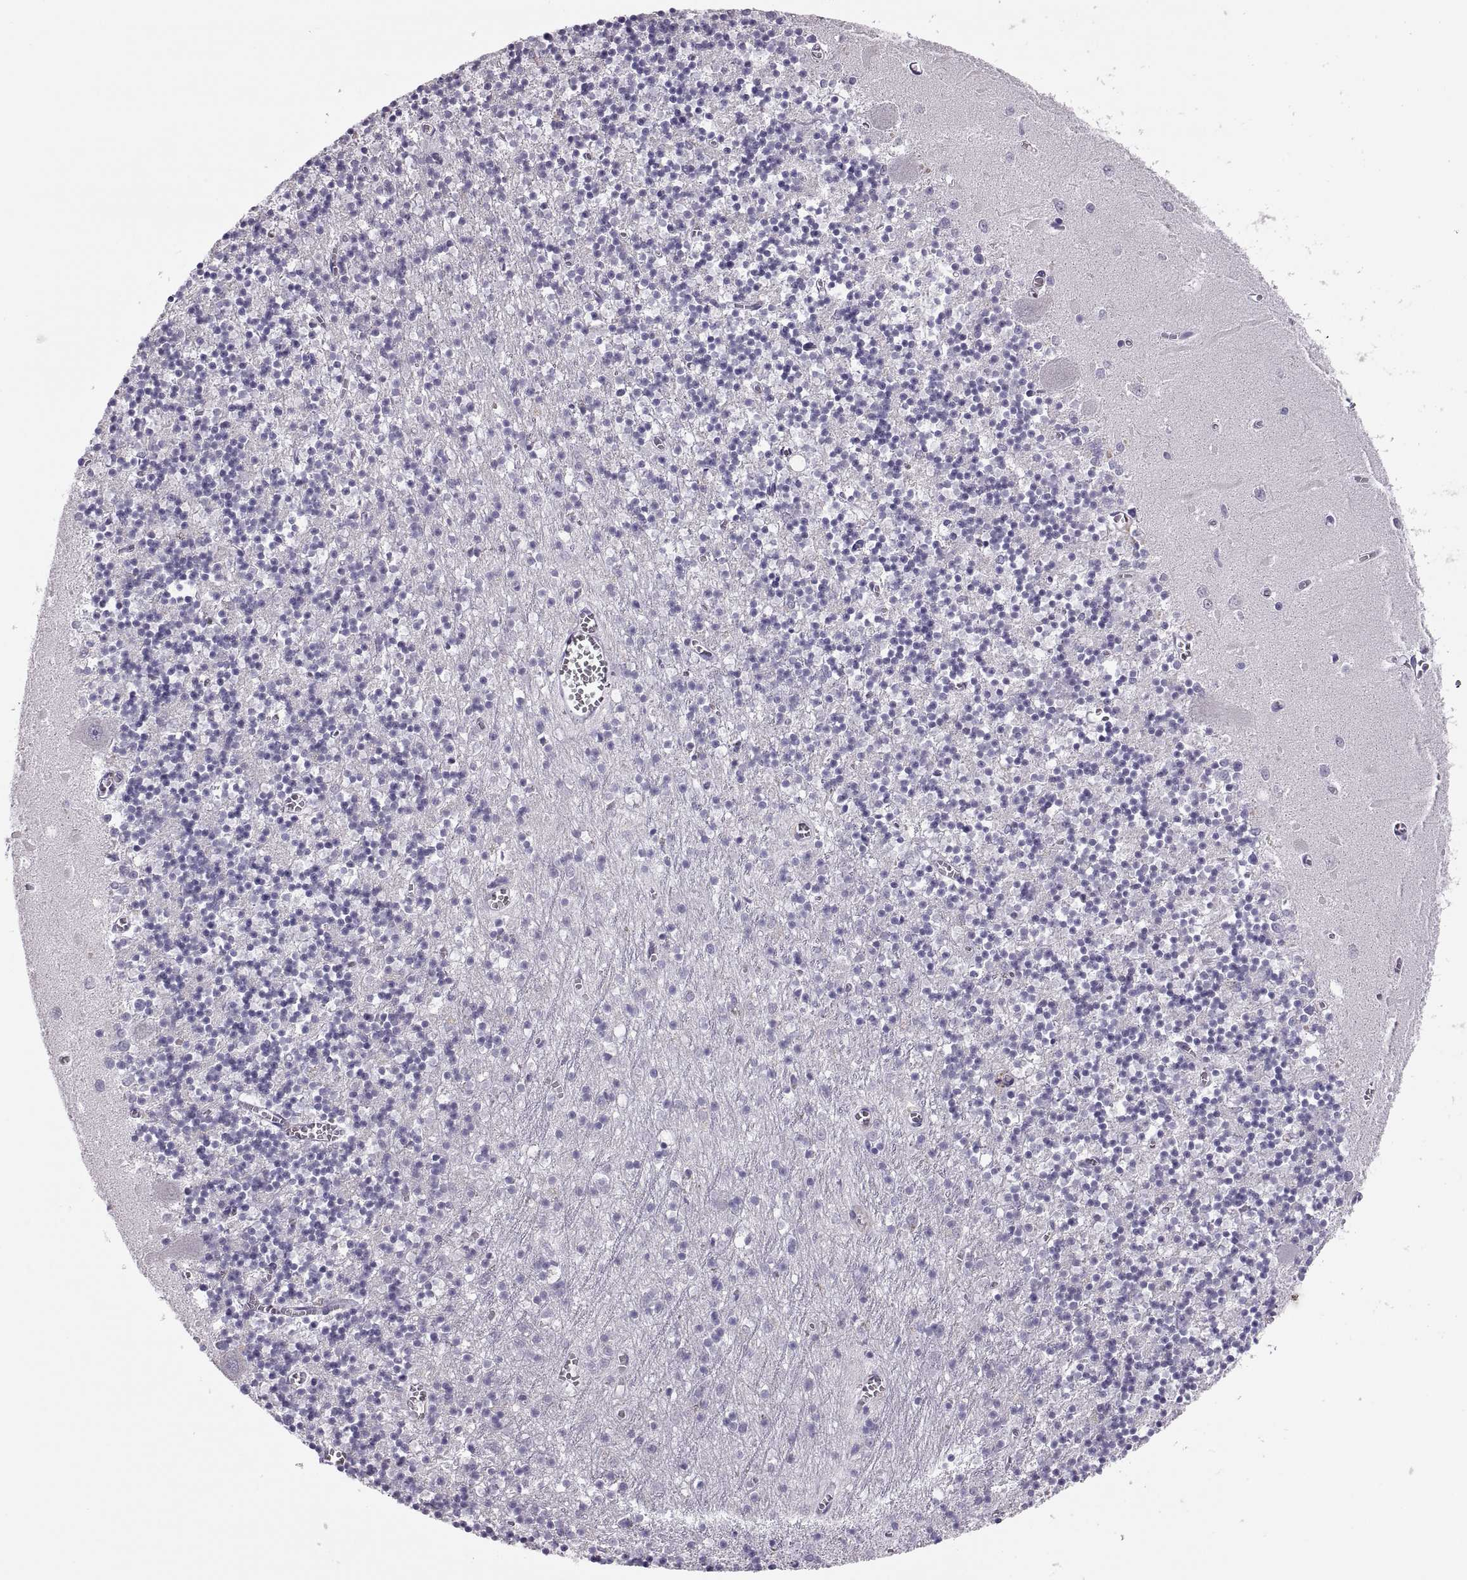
{"staining": {"intensity": "negative", "quantity": "none", "location": "none"}, "tissue": "cerebellum", "cell_type": "Cells in granular layer", "image_type": "normal", "snomed": [{"axis": "morphology", "description": "Normal tissue, NOS"}, {"axis": "topography", "description": "Cerebellum"}], "caption": "Cerebellum was stained to show a protein in brown. There is no significant expression in cells in granular layer. The staining is performed using DAB (3,3'-diaminobenzidine) brown chromogen with nuclei counter-stained in using hematoxylin.", "gene": "TTC21A", "patient": {"sex": "female", "age": 64}}